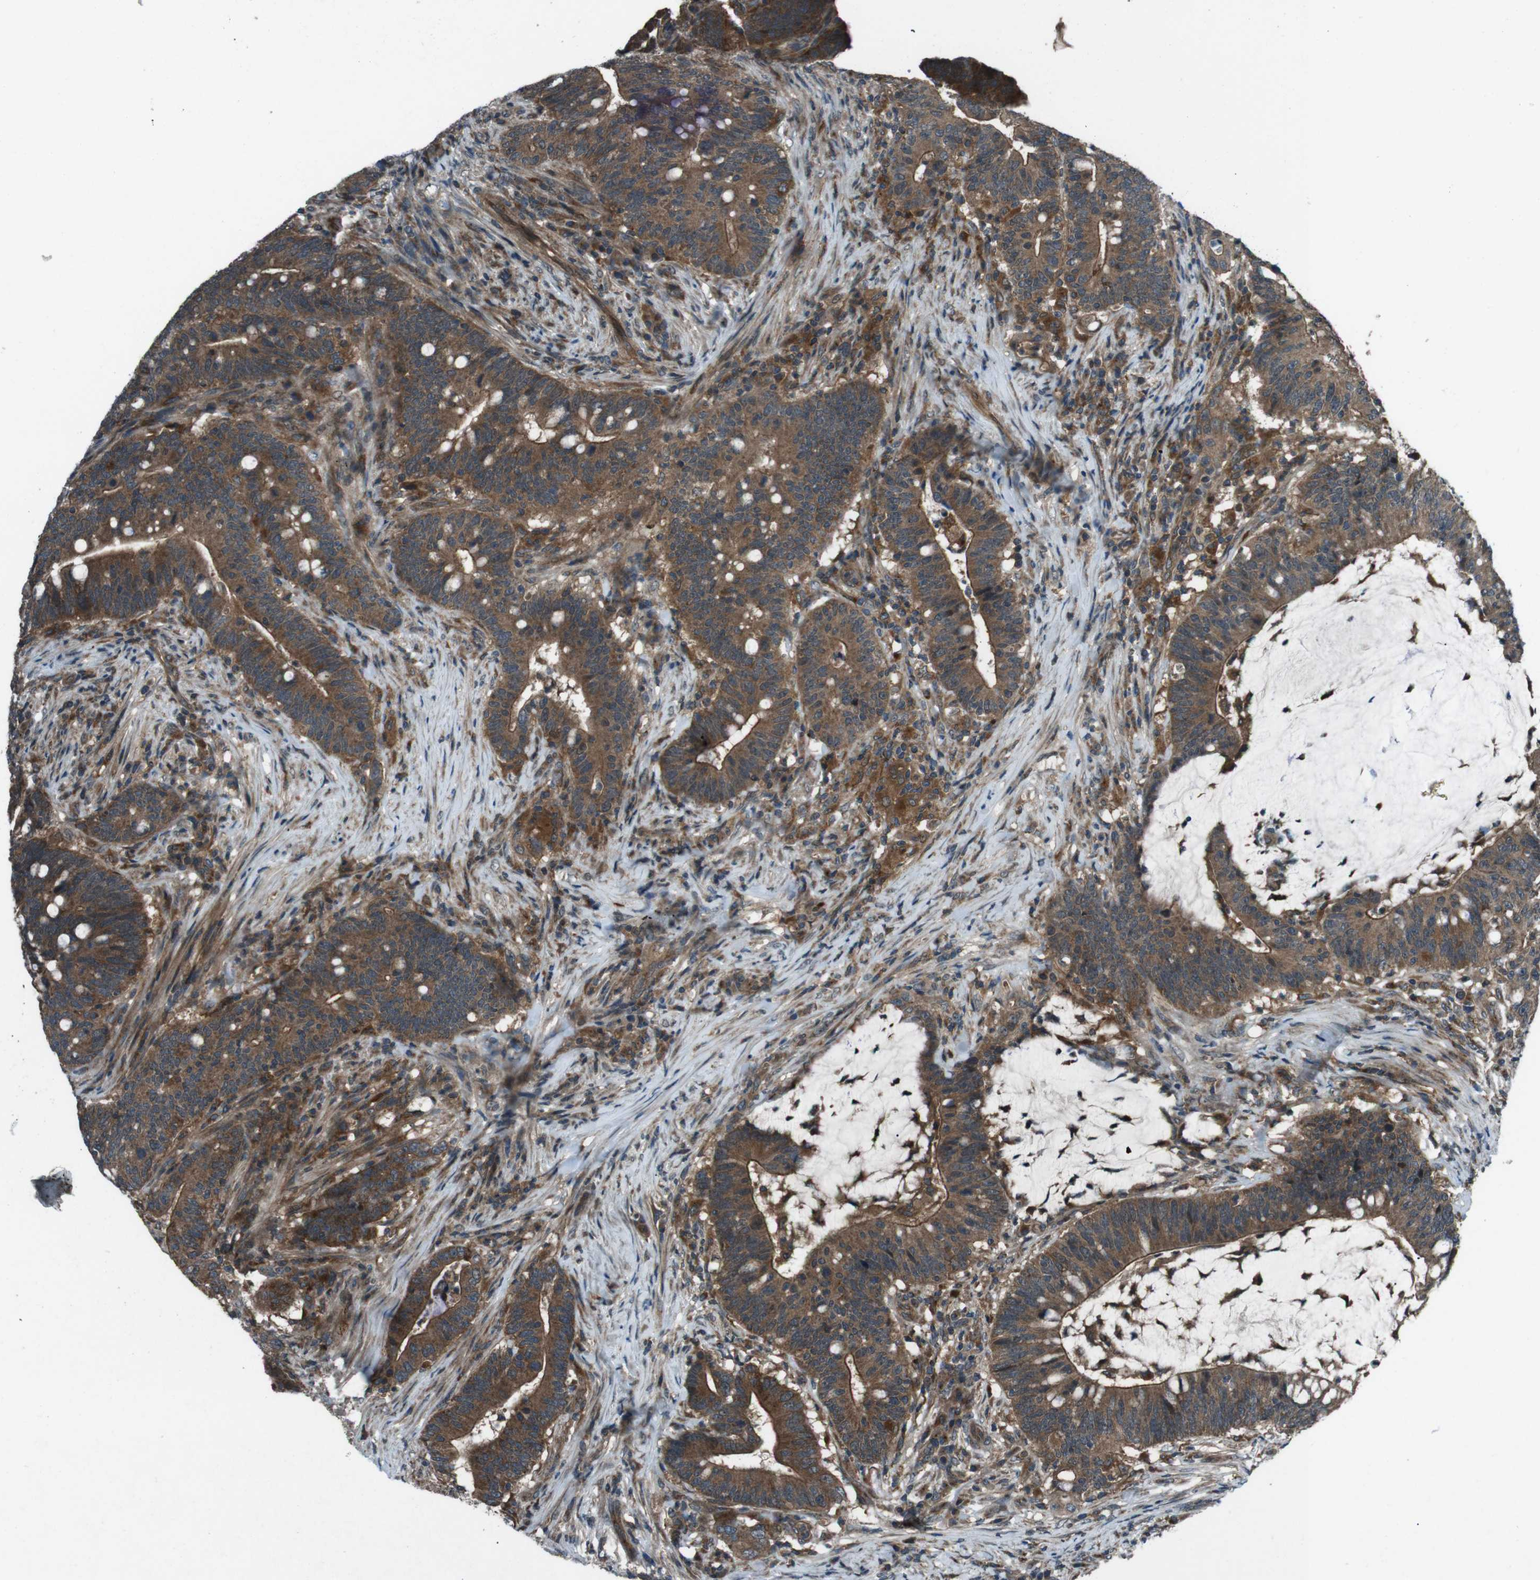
{"staining": {"intensity": "moderate", "quantity": ">75%", "location": "cytoplasmic/membranous"}, "tissue": "colorectal cancer", "cell_type": "Tumor cells", "image_type": "cancer", "snomed": [{"axis": "morphology", "description": "Normal tissue, NOS"}, {"axis": "morphology", "description": "Adenocarcinoma, NOS"}, {"axis": "topography", "description": "Colon"}], "caption": "Protein staining displays moderate cytoplasmic/membranous positivity in approximately >75% of tumor cells in adenocarcinoma (colorectal).", "gene": "SLC27A4", "patient": {"sex": "female", "age": 66}}